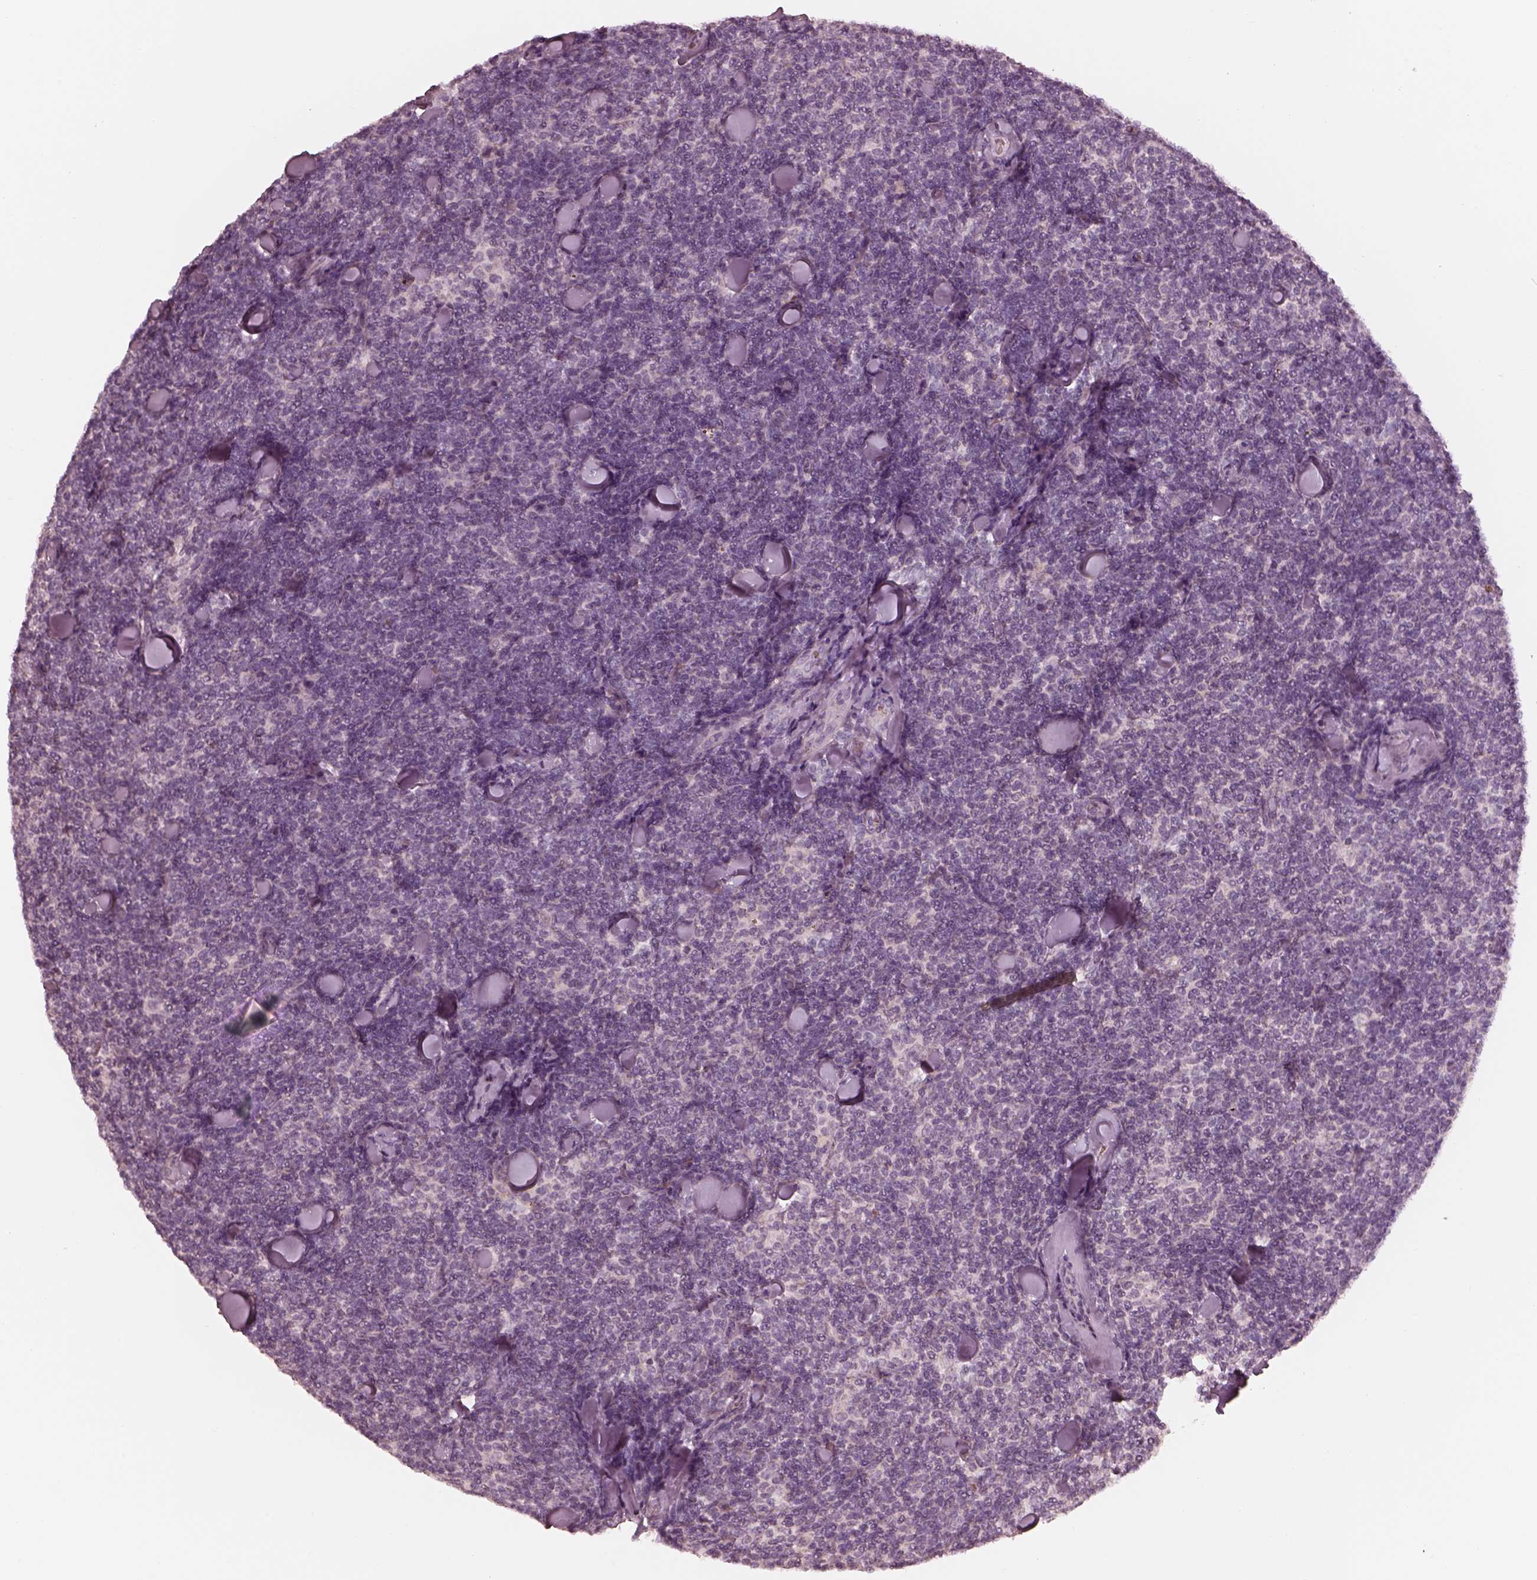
{"staining": {"intensity": "negative", "quantity": "none", "location": "none"}, "tissue": "lymphoma", "cell_type": "Tumor cells", "image_type": "cancer", "snomed": [{"axis": "morphology", "description": "Malignant lymphoma, non-Hodgkin's type, Low grade"}, {"axis": "topography", "description": "Lymph node"}], "caption": "An immunohistochemistry (IHC) micrograph of lymphoma is shown. There is no staining in tumor cells of lymphoma.", "gene": "ANKLE1", "patient": {"sex": "female", "age": 56}}